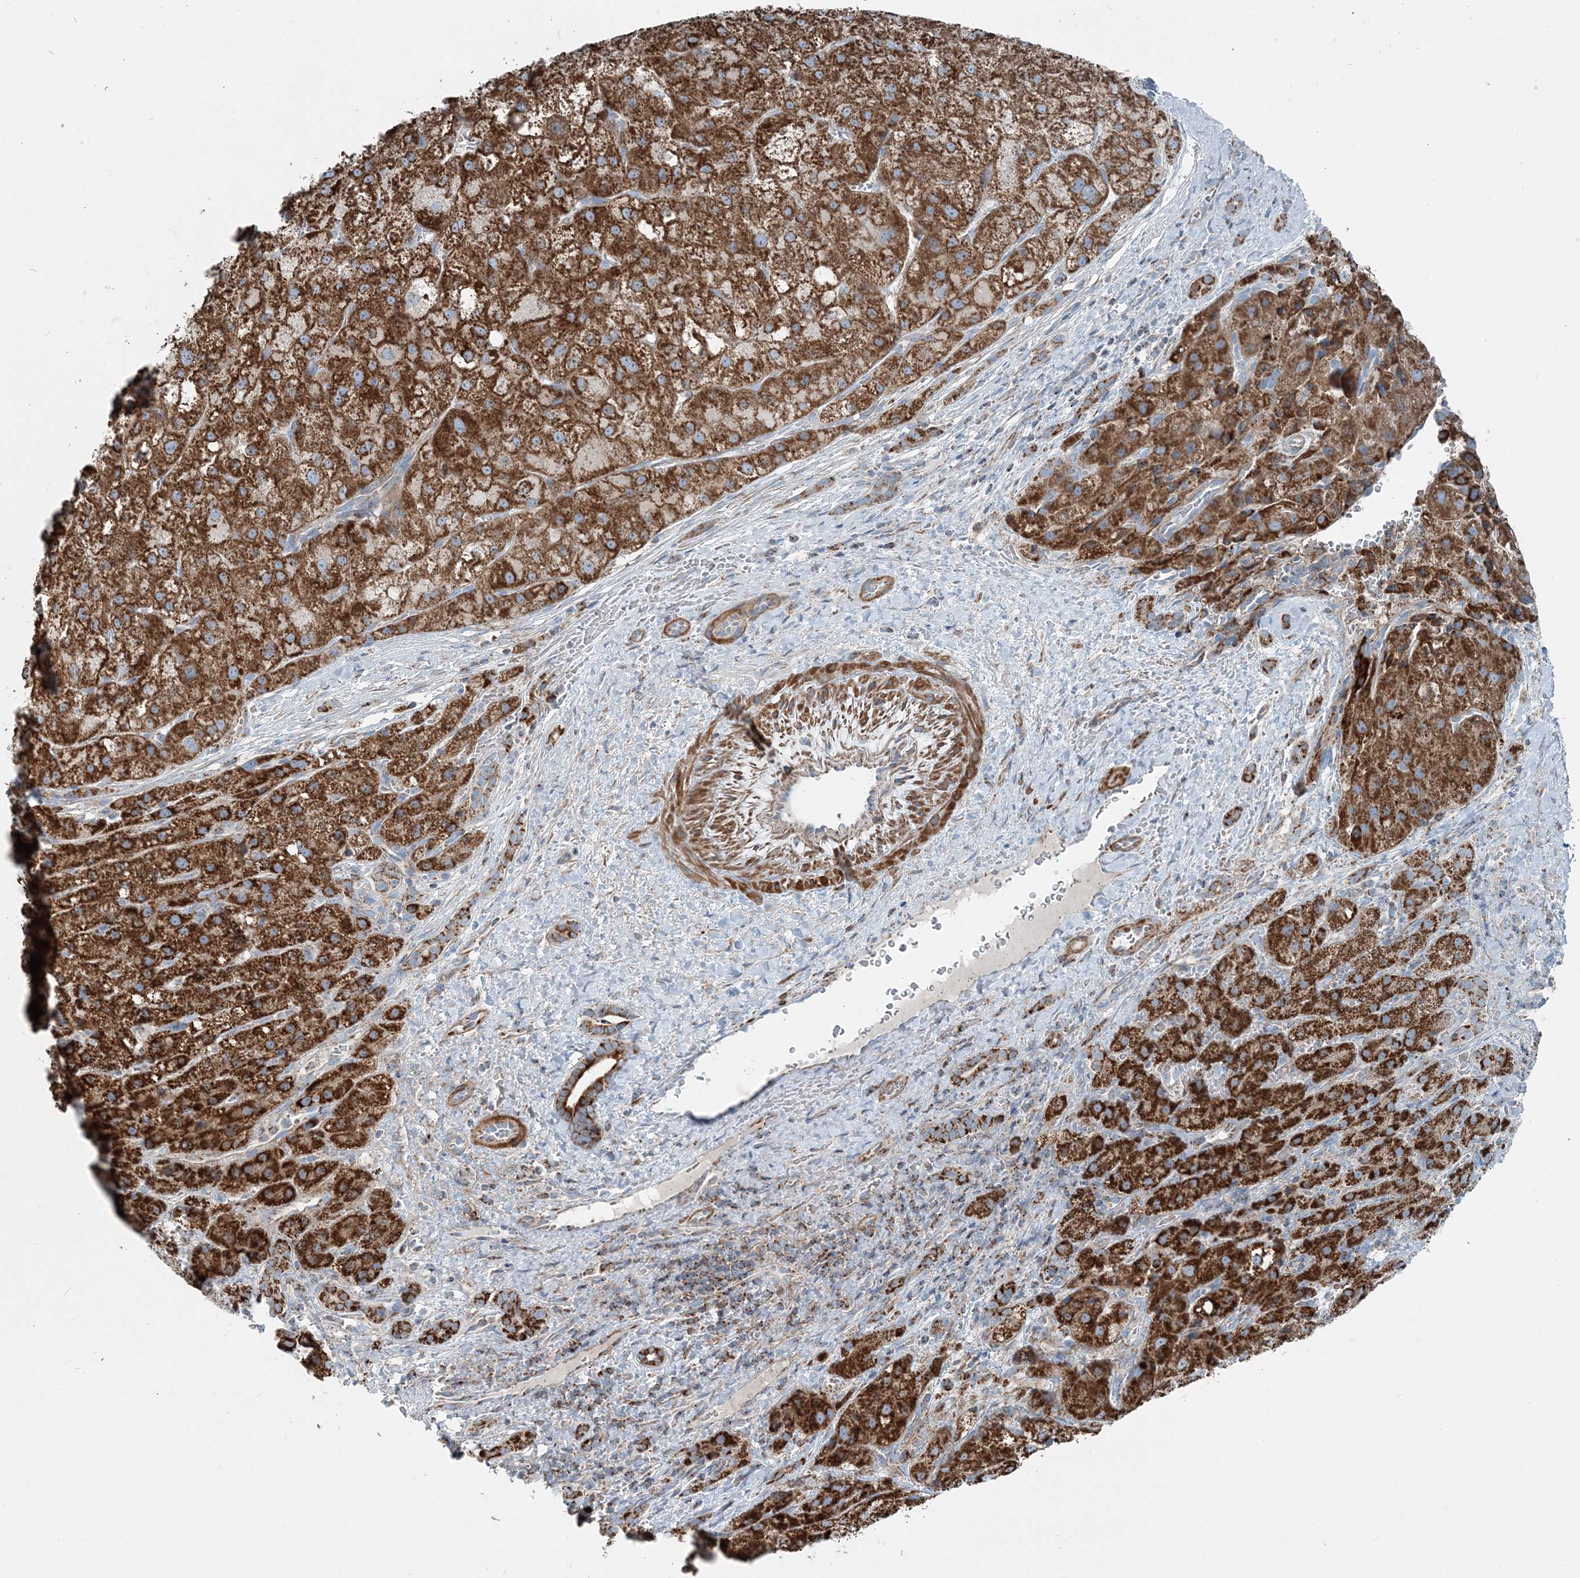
{"staining": {"intensity": "strong", "quantity": ">75%", "location": "cytoplasmic/membranous"}, "tissue": "liver cancer", "cell_type": "Tumor cells", "image_type": "cancer", "snomed": [{"axis": "morphology", "description": "Carcinoma, Hepatocellular, NOS"}, {"axis": "topography", "description": "Liver"}], "caption": "Strong cytoplasmic/membranous staining is seen in approximately >75% of tumor cells in liver hepatocellular carcinoma. (Brightfield microscopy of DAB IHC at high magnification).", "gene": "INTU", "patient": {"sex": "male", "age": 57}}